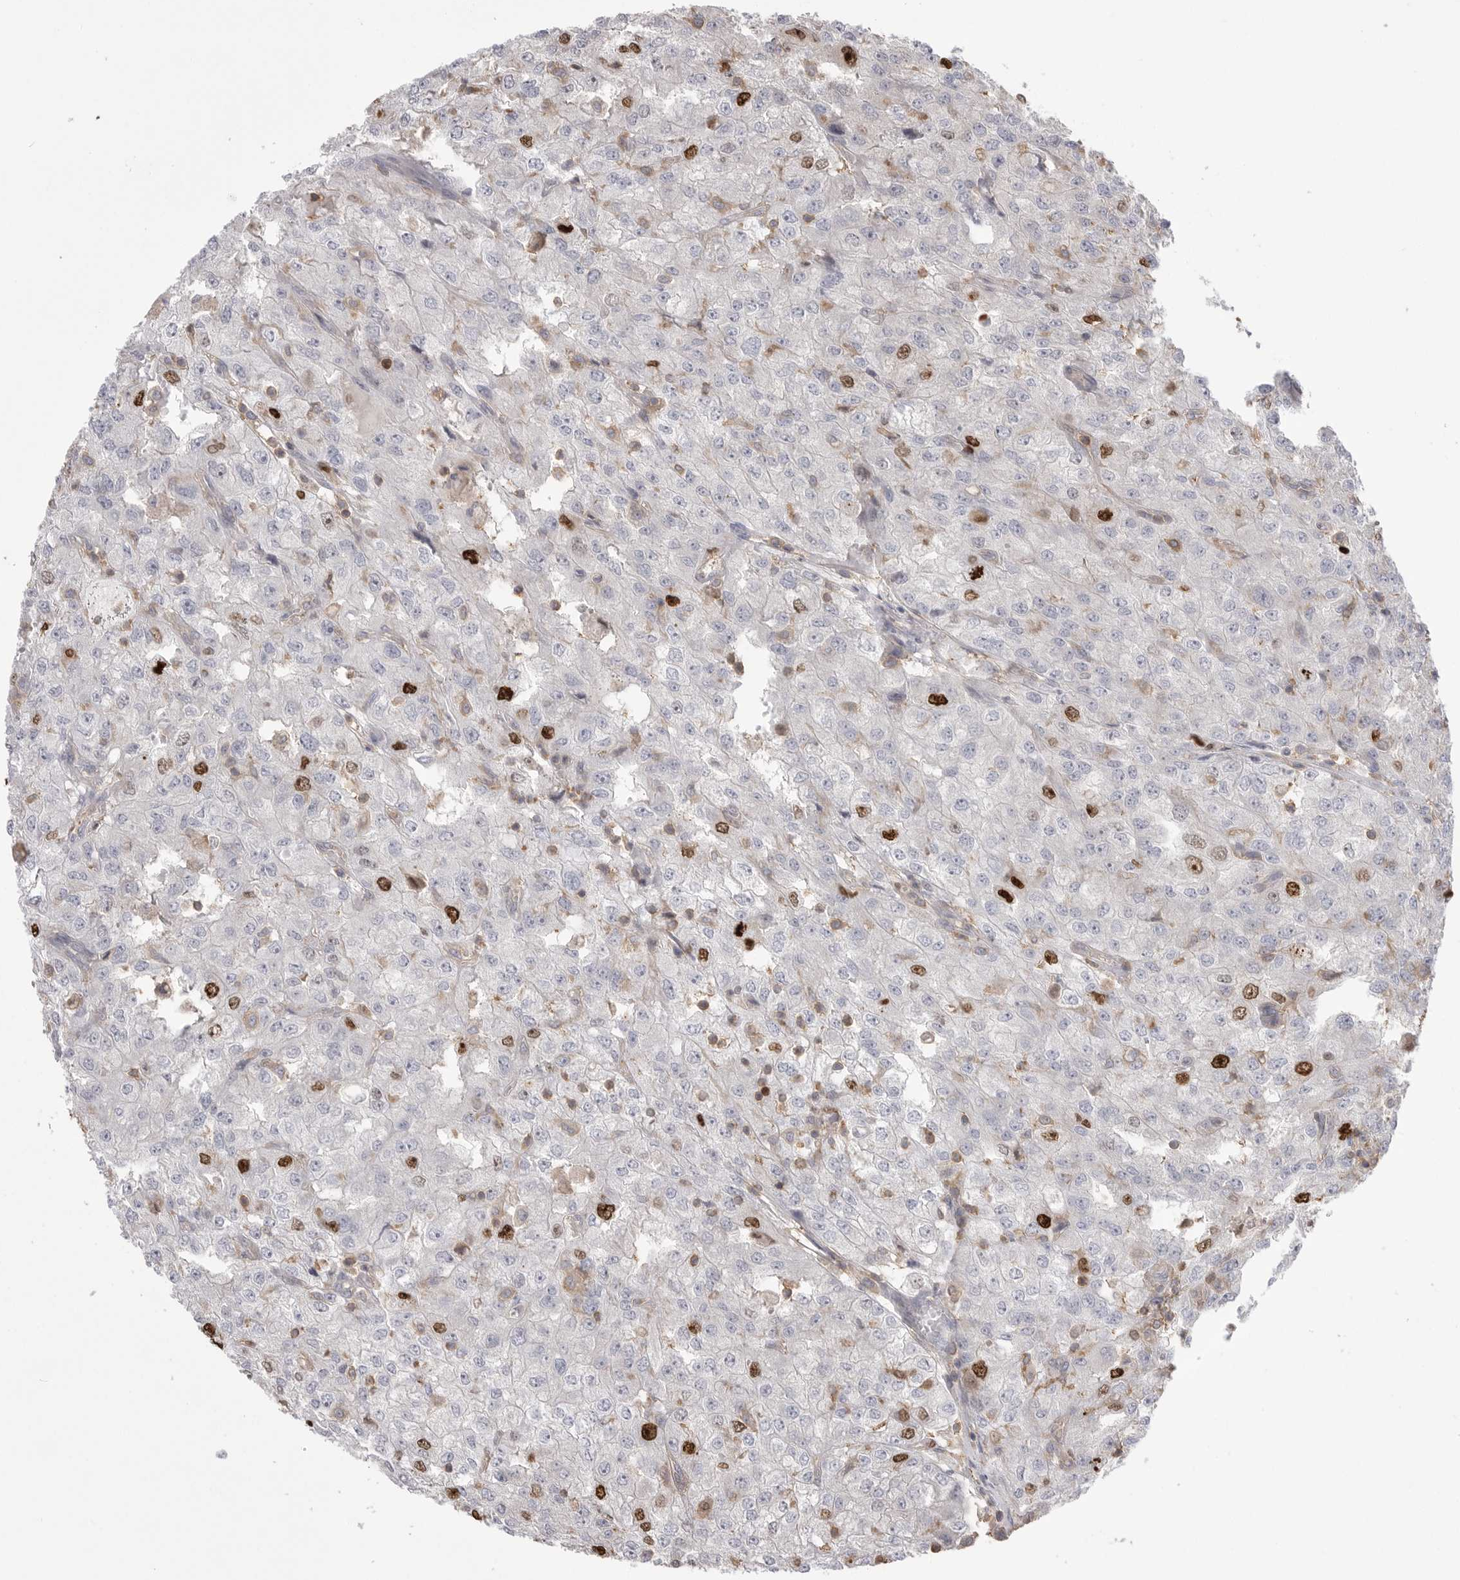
{"staining": {"intensity": "strong", "quantity": "<25%", "location": "nuclear"}, "tissue": "renal cancer", "cell_type": "Tumor cells", "image_type": "cancer", "snomed": [{"axis": "morphology", "description": "Adenocarcinoma, NOS"}, {"axis": "topography", "description": "Kidney"}], "caption": "Renal cancer stained with a brown dye shows strong nuclear positive positivity in approximately <25% of tumor cells.", "gene": "TOP2A", "patient": {"sex": "female", "age": 54}}